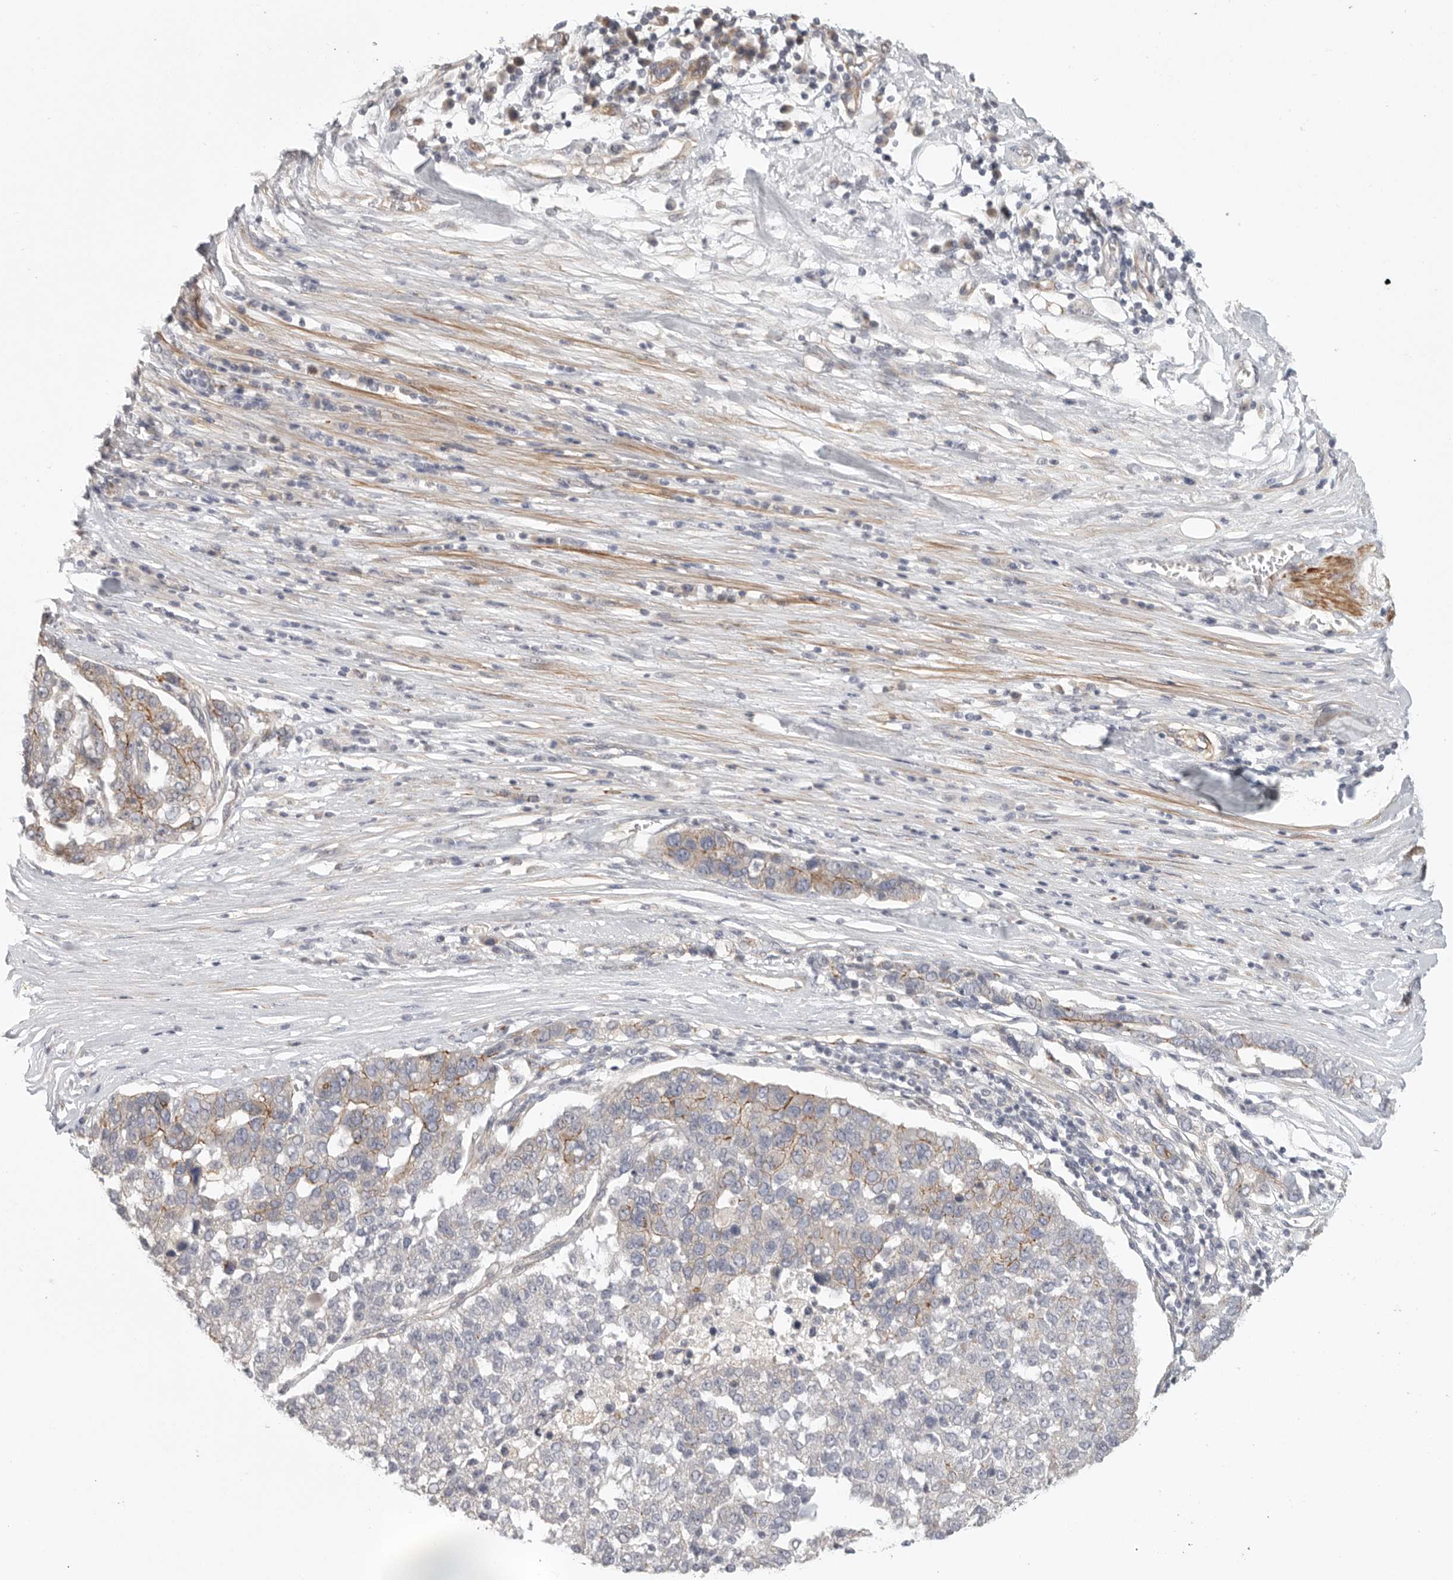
{"staining": {"intensity": "weak", "quantity": "<25%", "location": "cytoplasmic/membranous"}, "tissue": "pancreatic cancer", "cell_type": "Tumor cells", "image_type": "cancer", "snomed": [{"axis": "morphology", "description": "Adenocarcinoma, NOS"}, {"axis": "topography", "description": "Pancreas"}], "caption": "Immunohistochemistry micrograph of human pancreatic cancer (adenocarcinoma) stained for a protein (brown), which demonstrates no staining in tumor cells.", "gene": "STAB2", "patient": {"sex": "female", "age": 61}}